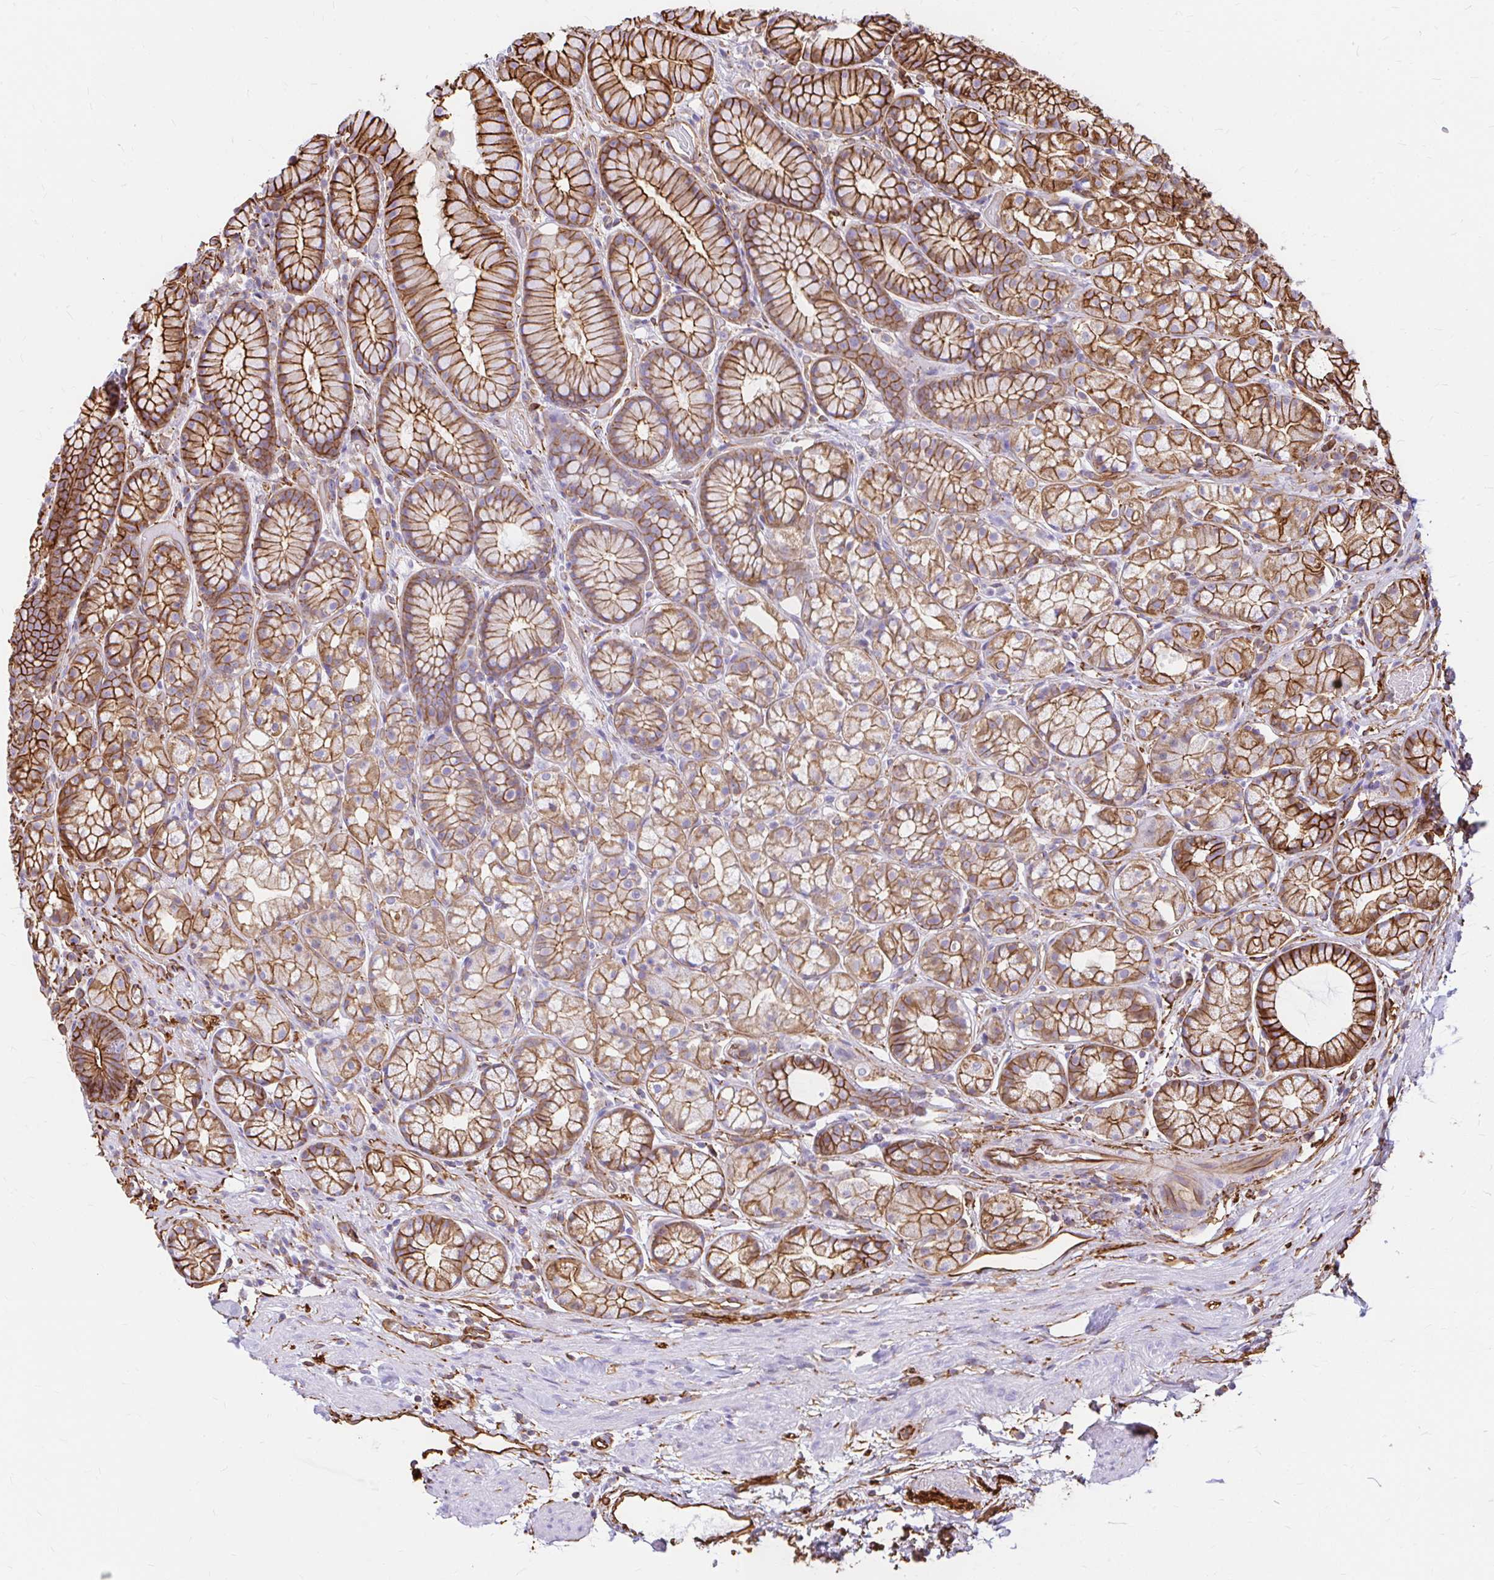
{"staining": {"intensity": "strong", "quantity": "25%-75%", "location": "cytoplasmic/membranous"}, "tissue": "stomach", "cell_type": "Glandular cells", "image_type": "normal", "snomed": [{"axis": "morphology", "description": "Normal tissue, NOS"}, {"axis": "topography", "description": "Smooth muscle"}, {"axis": "topography", "description": "Stomach"}], "caption": "IHC micrograph of normal stomach: human stomach stained using immunohistochemistry shows high levels of strong protein expression localized specifically in the cytoplasmic/membranous of glandular cells, appearing as a cytoplasmic/membranous brown color.", "gene": "MAP1LC3B2", "patient": {"sex": "male", "age": 70}}